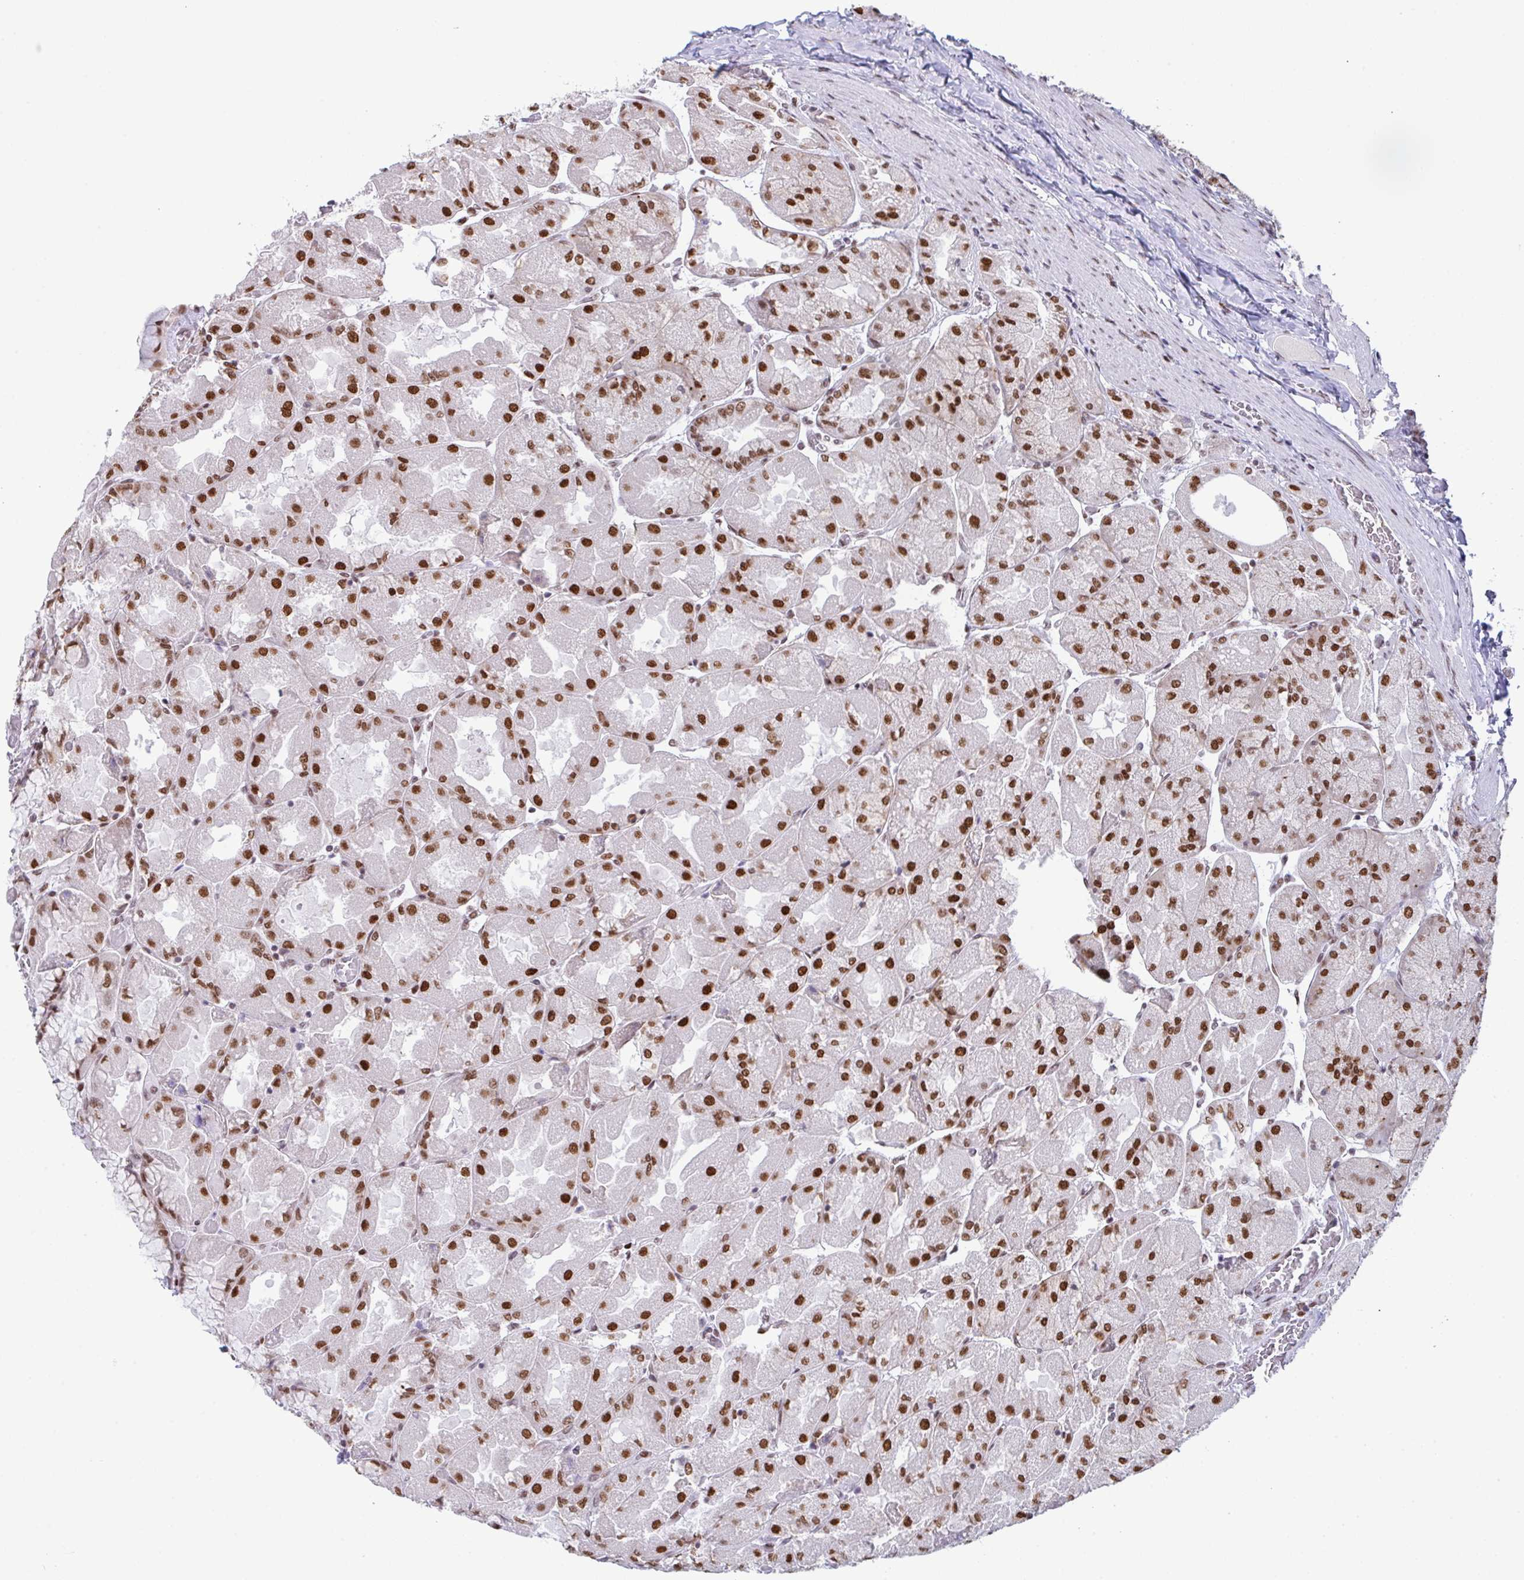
{"staining": {"intensity": "strong", "quantity": ">75%", "location": "nuclear"}, "tissue": "stomach", "cell_type": "Glandular cells", "image_type": "normal", "snomed": [{"axis": "morphology", "description": "Normal tissue, NOS"}, {"axis": "topography", "description": "Stomach"}], "caption": "Glandular cells show strong nuclear positivity in approximately >75% of cells in benign stomach.", "gene": "CLP1", "patient": {"sex": "female", "age": 61}}